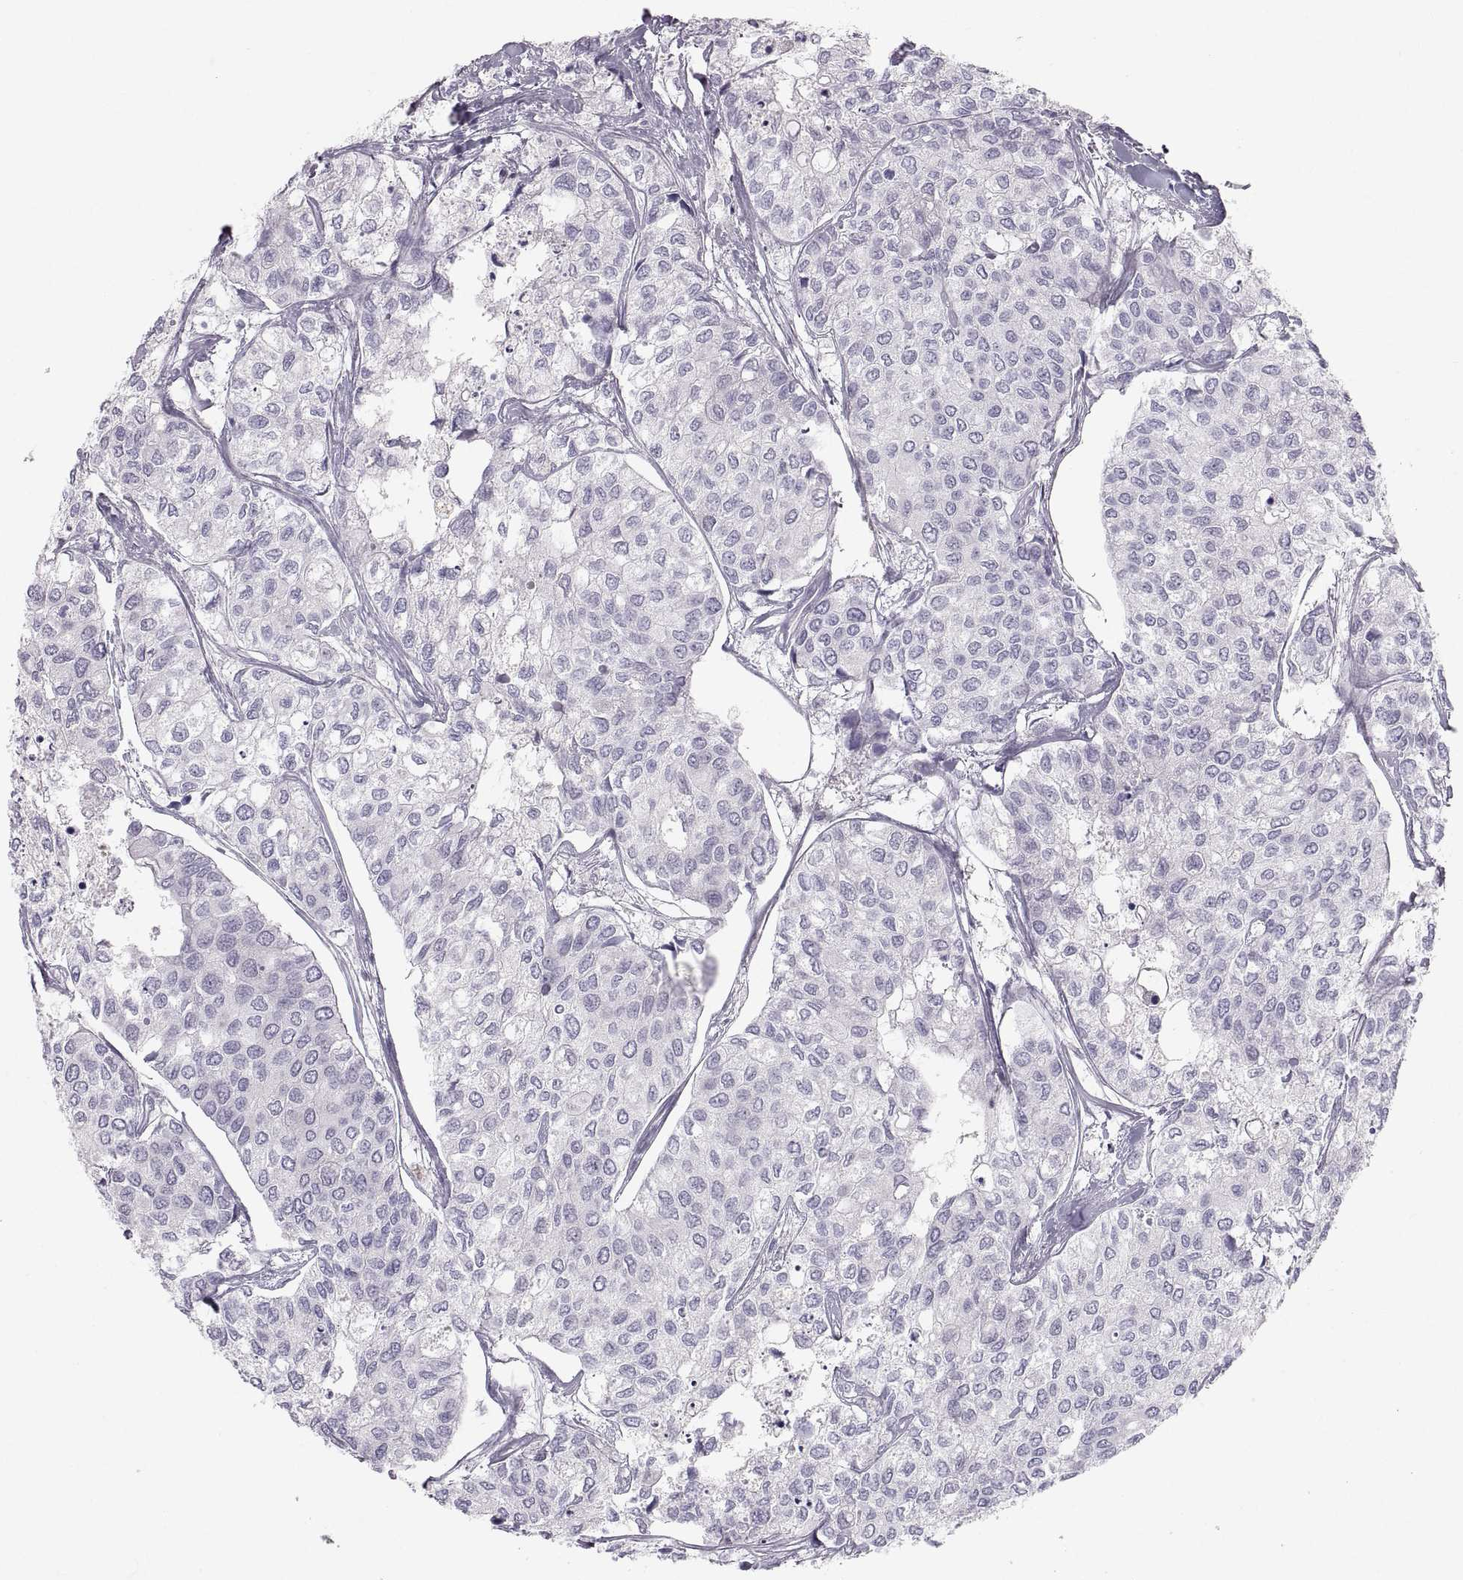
{"staining": {"intensity": "negative", "quantity": "none", "location": "none"}, "tissue": "urothelial cancer", "cell_type": "Tumor cells", "image_type": "cancer", "snomed": [{"axis": "morphology", "description": "Urothelial carcinoma, High grade"}, {"axis": "topography", "description": "Urinary bladder"}], "caption": "Tumor cells are negative for brown protein staining in urothelial cancer.", "gene": "ZNF185", "patient": {"sex": "male", "age": 73}}